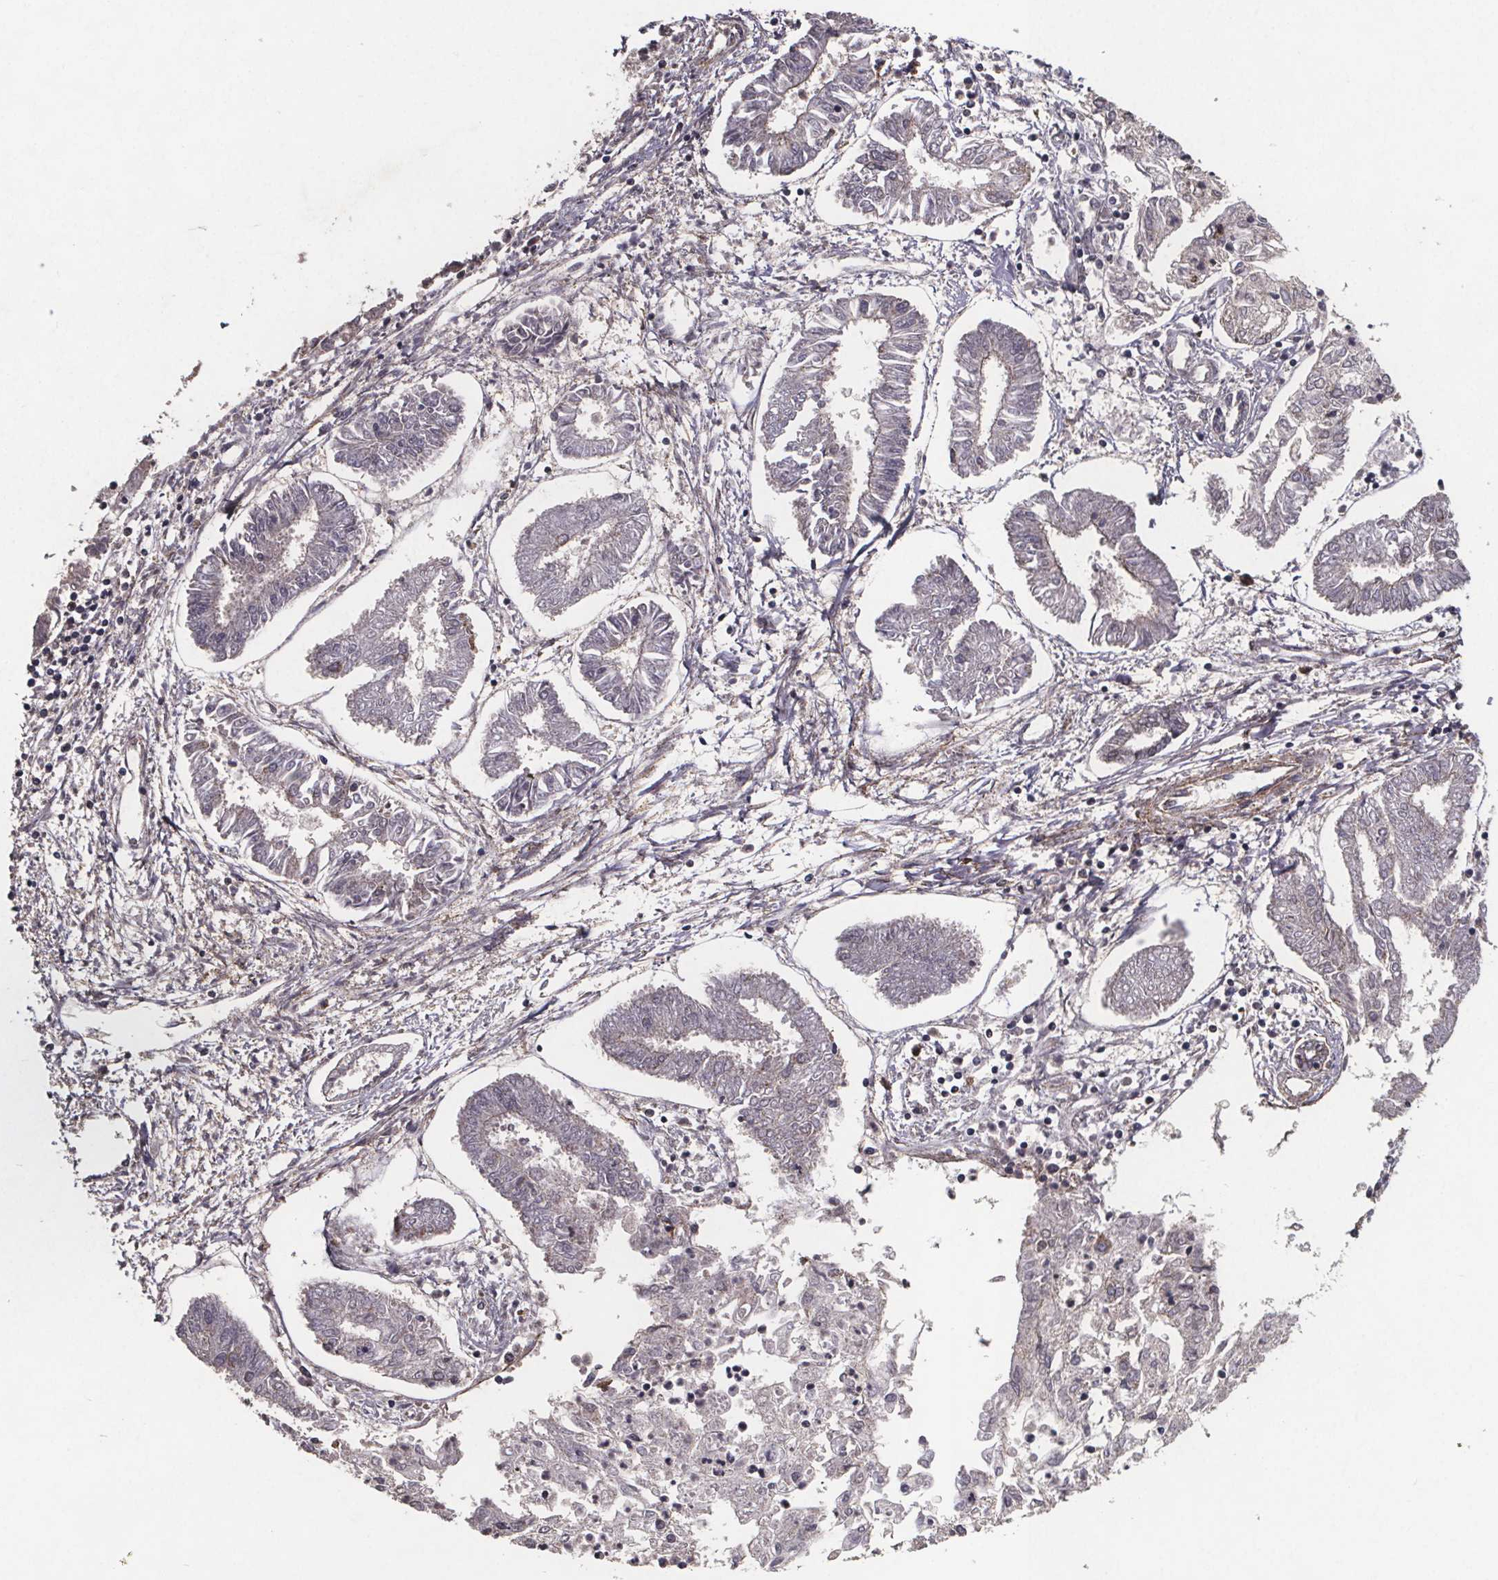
{"staining": {"intensity": "negative", "quantity": "none", "location": "none"}, "tissue": "endometrial cancer", "cell_type": "Tumor cells", "image_type": "cancer", "snomed": [{"axis": "morphology", "description": "Adenocarcinoma, NOS"}, {"axis": "topography", "description": "Endometrium"}], "caption": "High power microscopy histopathology image of an immunohistochemistry (IHC) histopathology image of adenocarcinoma (endometrial), revealing no significant positivity in tumor cells.", "gene": "PALLD", "patient": {"sex": "female", "age": 68}}